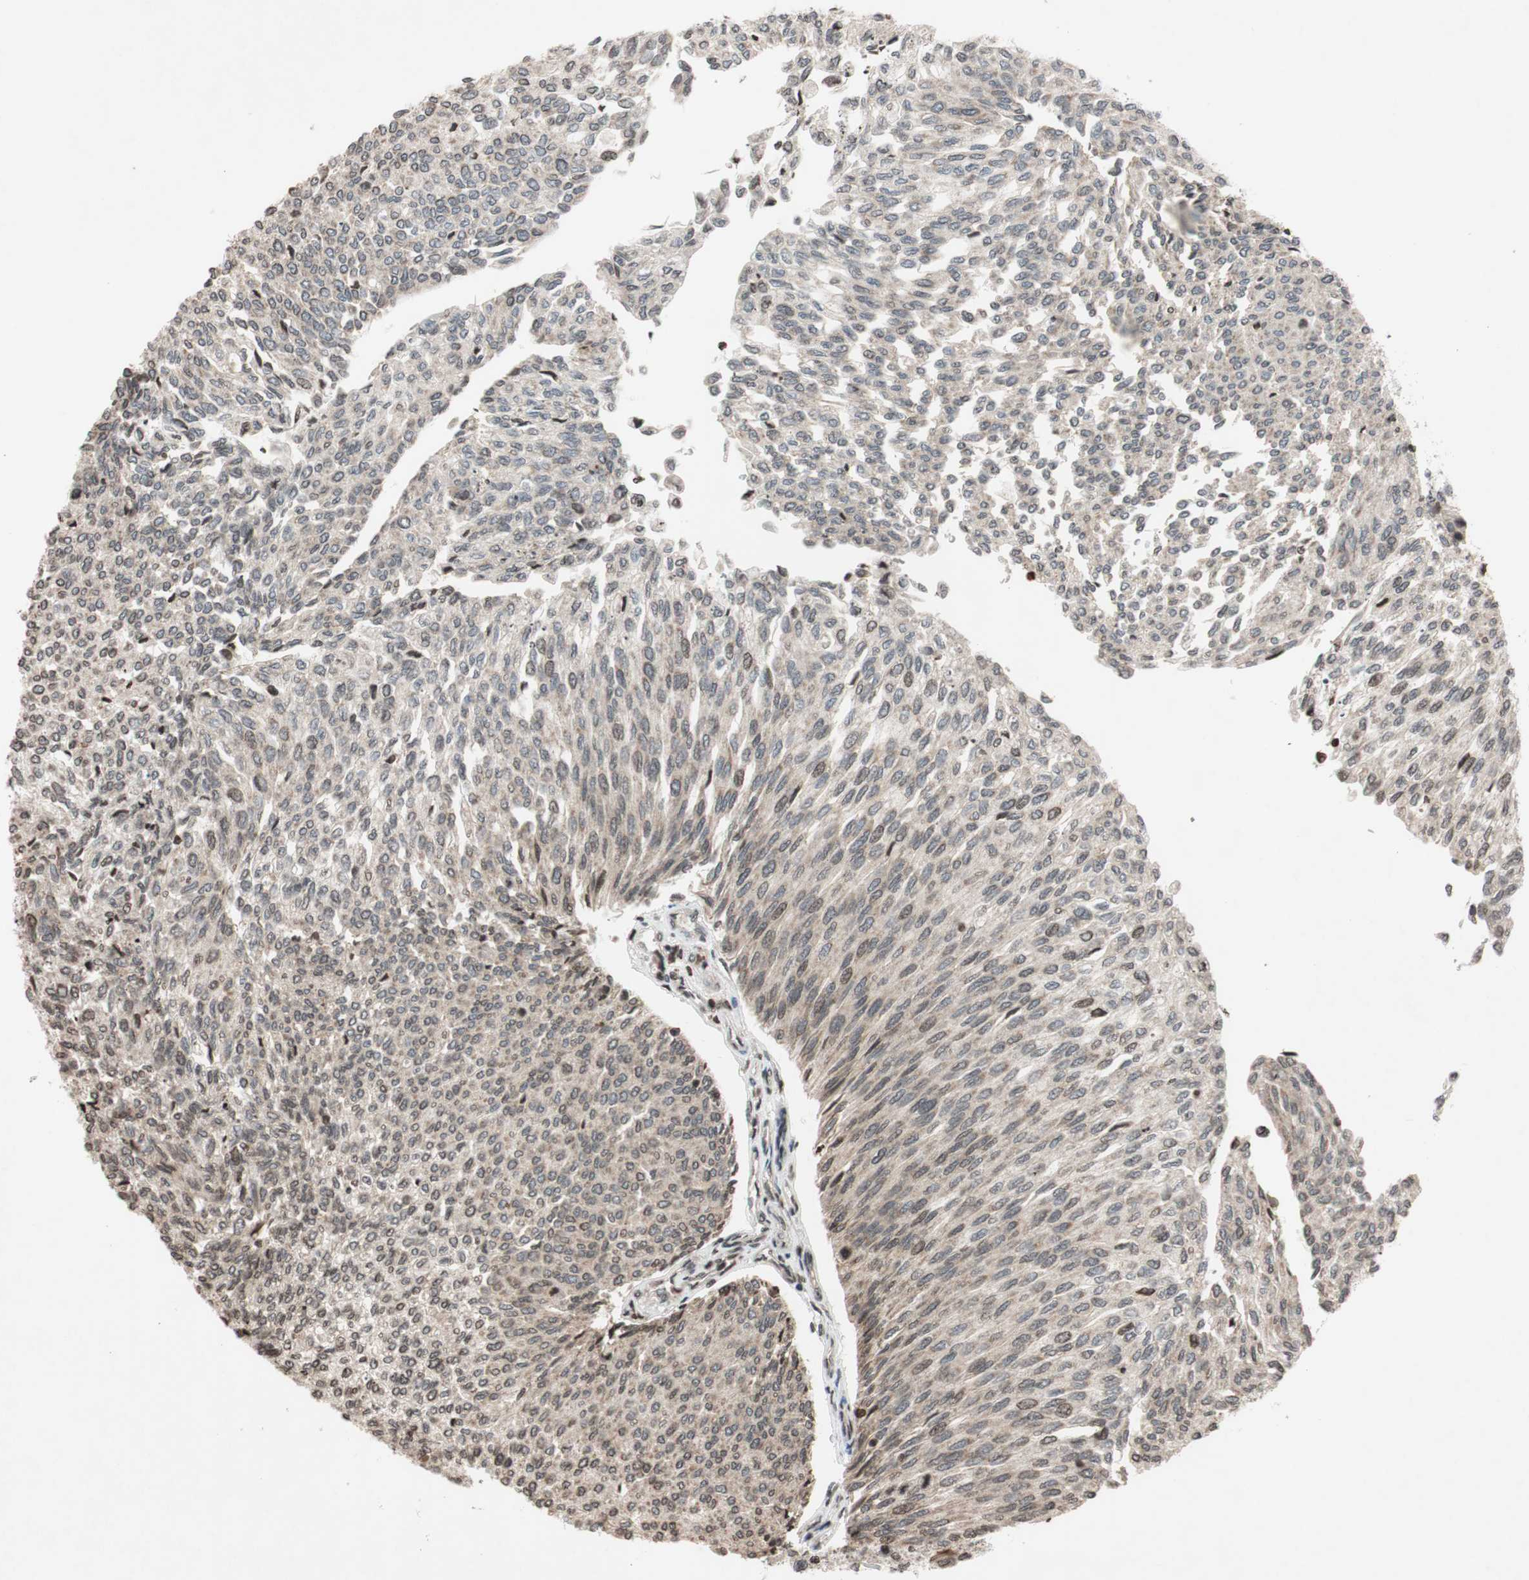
{"staining": {"intensity": "weak", "quantity": ">75%", "location": "cytoplasmic/membranous,nuclear"}, "tissue": "urothelial cancer", "cell_type": "Tumor cells", "image_type": "cancer", "snomed": [{"axis": "morphology", "description": "Urothelial carcinoma, Low grade"}, {"axis": "topography", "description": "Urinary bladder"}], "caption": "Approximately >75% of tumor cells in human urothelial cancer display weak cytoplasmic/membranous and nuclear protein staining as visualized by brown immunohistochemical staining.", "gene": "MCM6", "patient": {"sex": "female", "age": 79}}